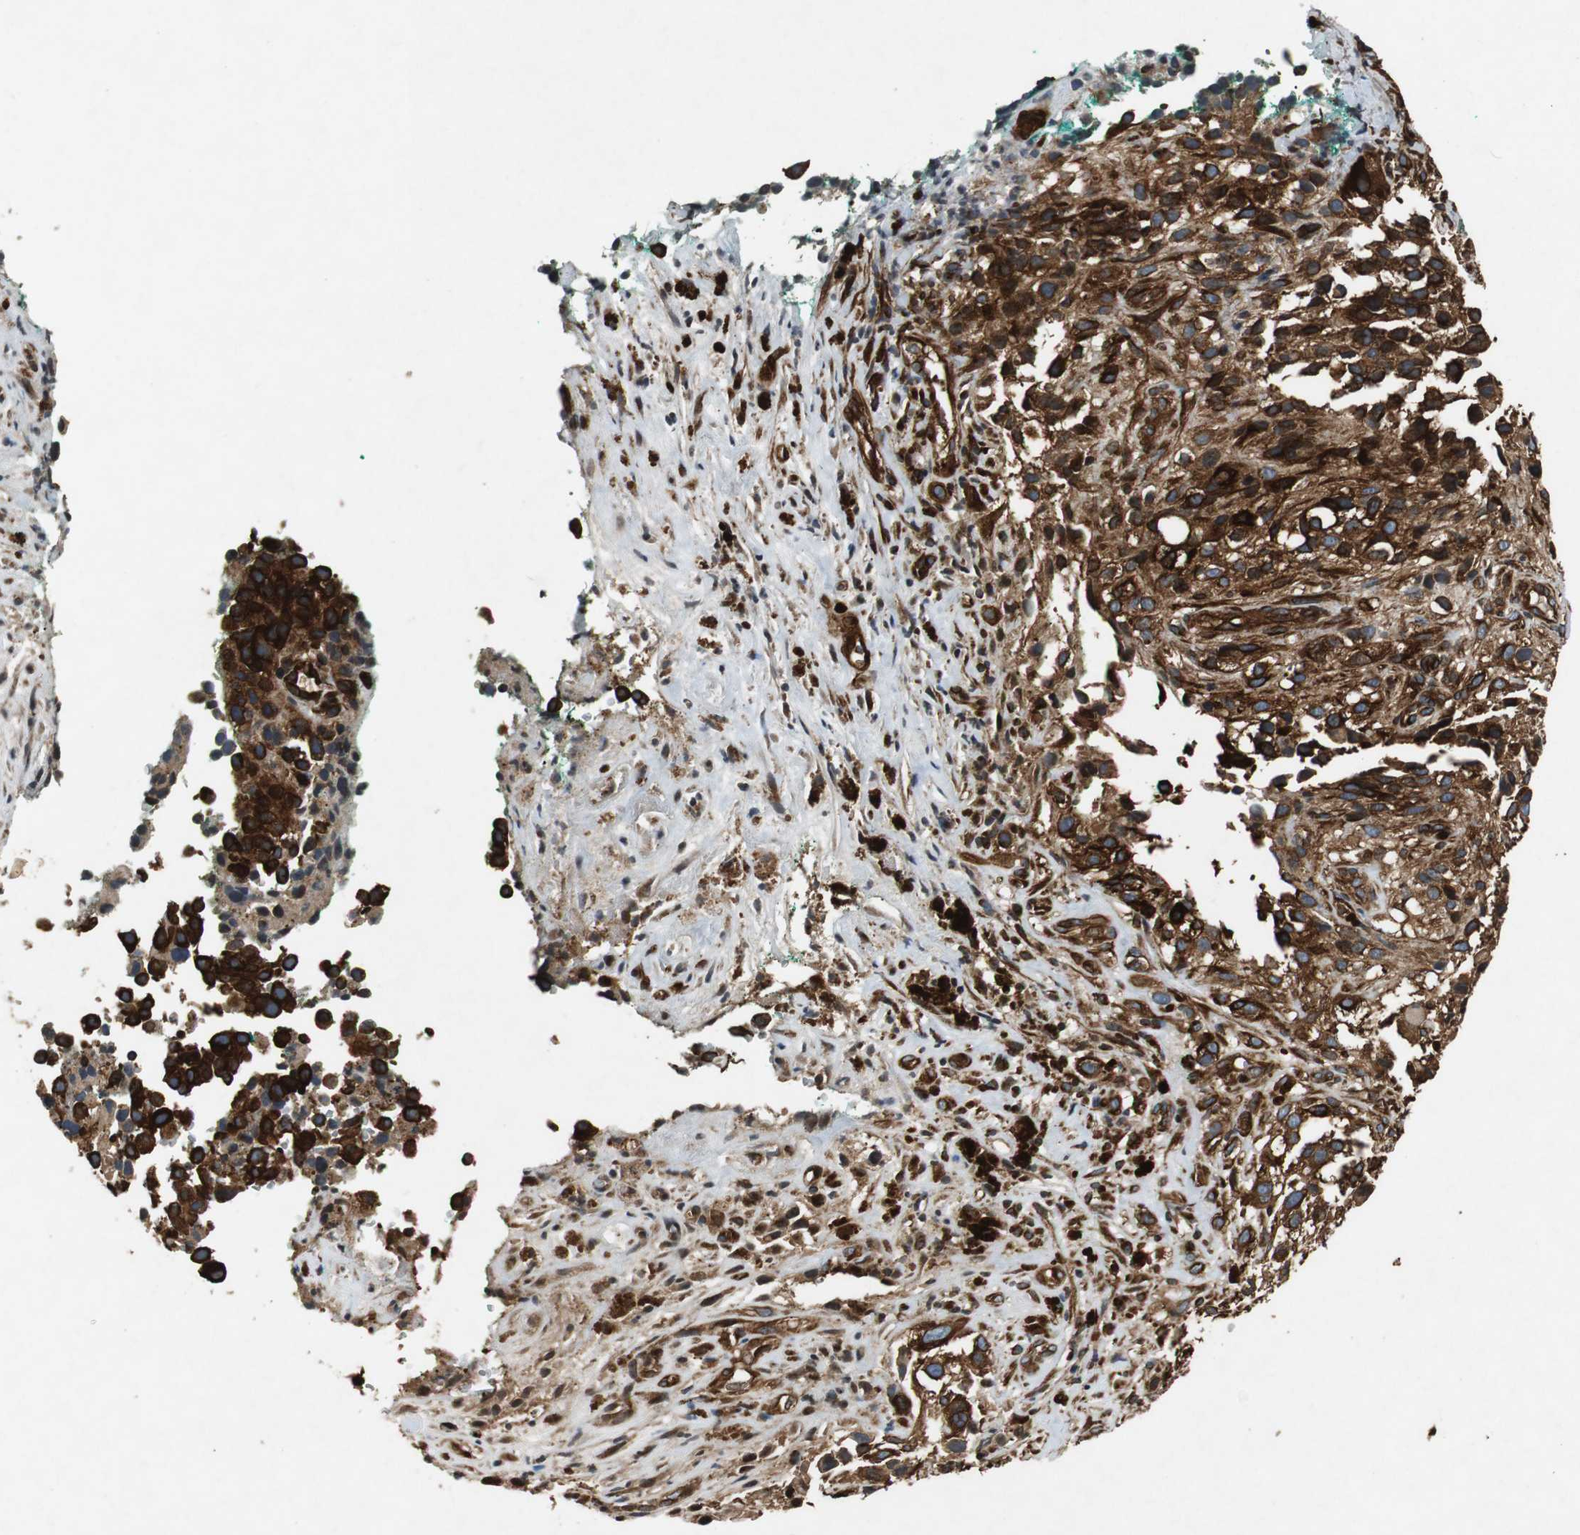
{"staining": {"intensity": "strong", "quantity": ">75%", "location": "cytoplasmic/membranous"}, "tissue": "melanoma", "cell_type": "Tumor cells", "image_type": "cancer", "snomed": [{"axis": "morphology", "description": "Necrosis, NOS"}, {"axis": "morphology", "description": "Malignant melanoma, NOS"}, {"axis": "topography", "description": "Skin"}], "caption": "A brown stain highlights strong cytoplasmic/membranous positivity of a protein in human melanoma tumor cells.", "gene": "TUBA4A", "patient": {"sex": "female", "age": 87}}